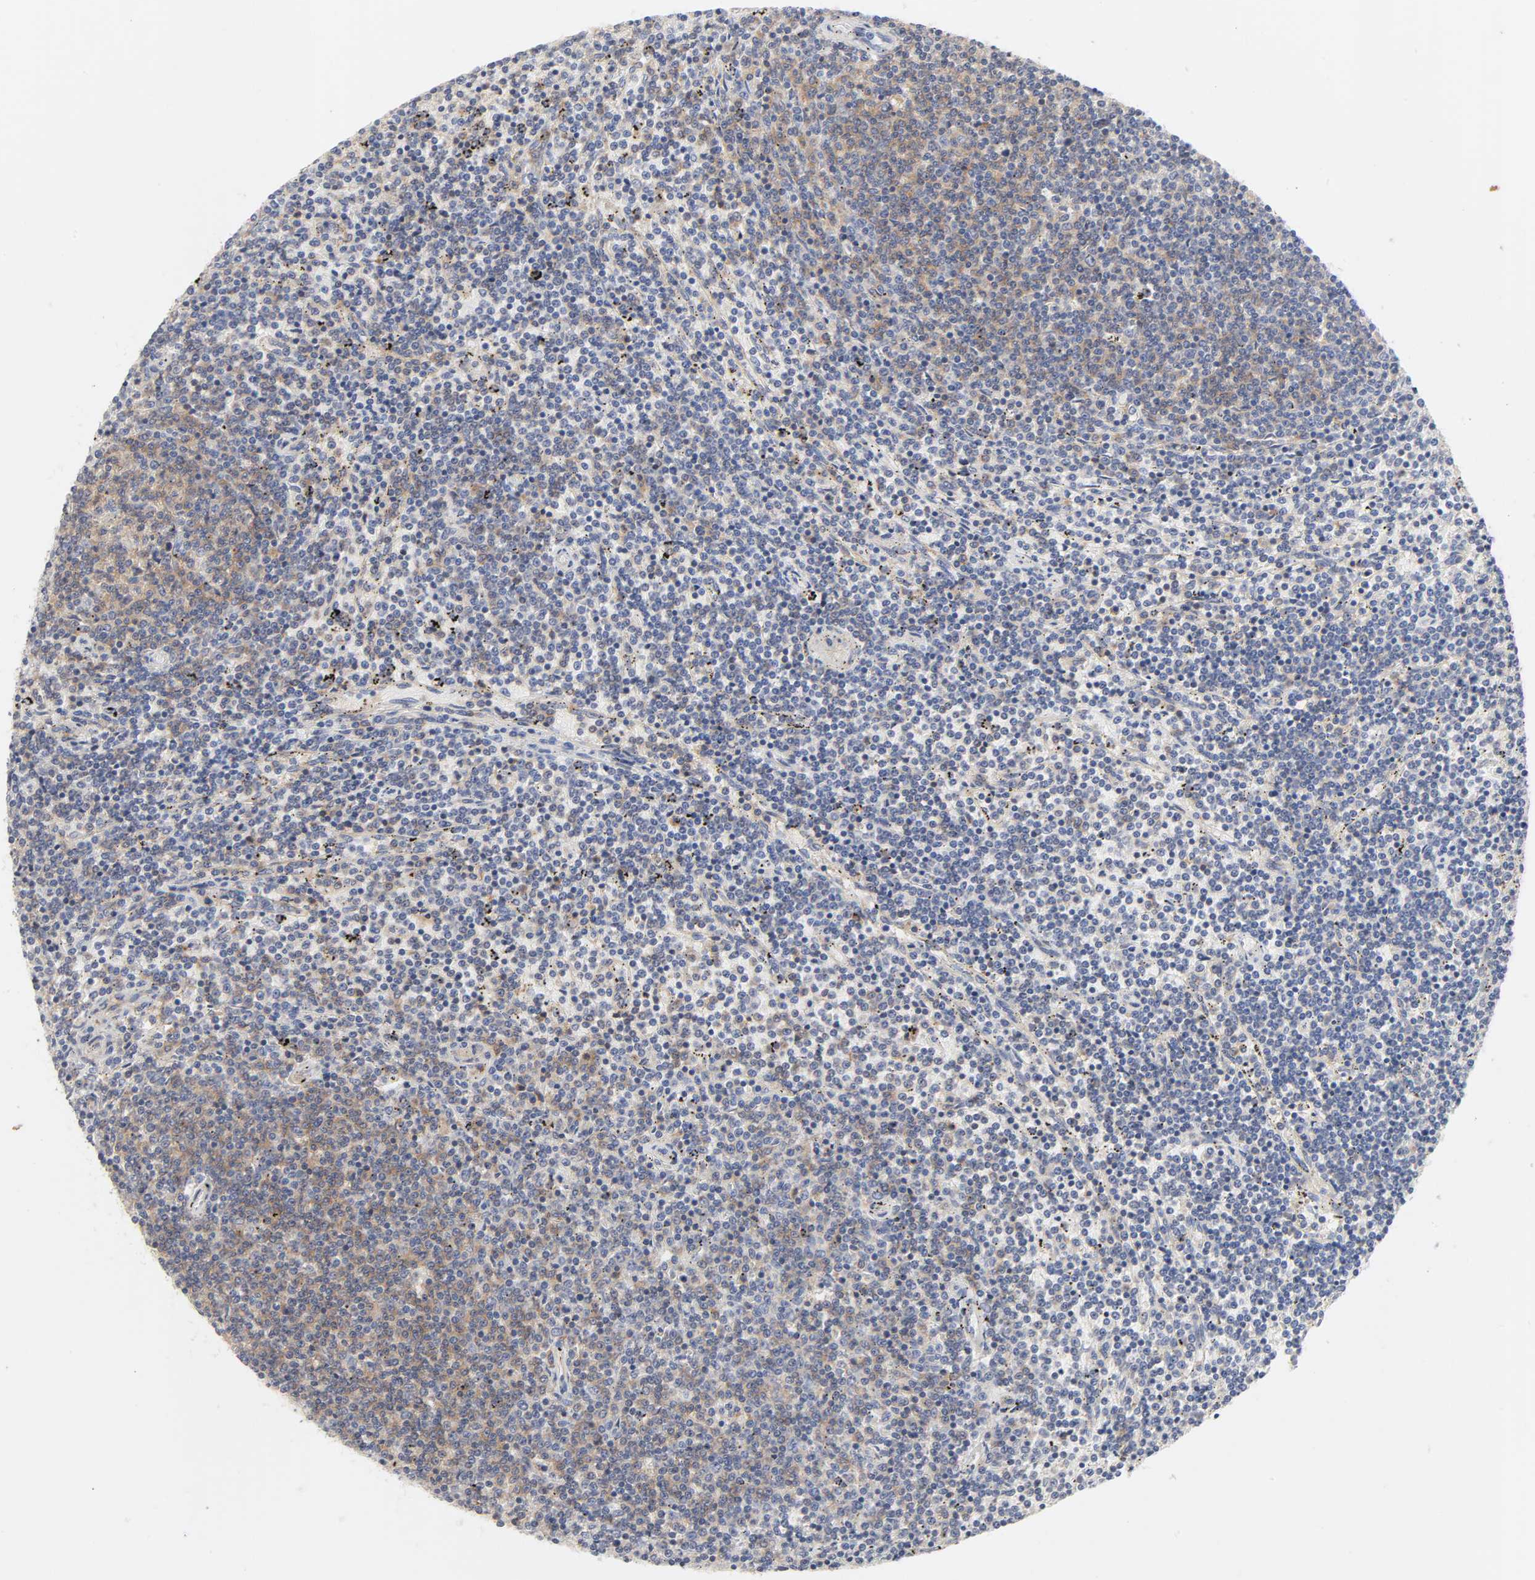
{"staining": {"intensity": "weak", "quantity": "25%-75%", "location": "cytoplasmic/membranous"}, "tissue": "lymphoma", "cell_type": "Tumor cells", "image_type": "cancer", "snomed": [{"axis": "morphology", "description": "Malignant lymphoma, non-Hodgkin's type, Low grade"}, {"axis": "topography", "description": "Spleen"}], "caption": "Immunohistochemistry (IHC) staining of lymphoma, which reveals low levels of weak cytoplasmic/membranous expression in about 25%-75% of tumor cells indicating weak cytoplasmic/membranous protein staining. The staining was performed using DAB (3,3'-diaminobenzidine) (brown) for protein detection and nuclei were counterstained in hematoxylin (blue).", "gene": "ROCK1", "patient": {"sex": "female", "age": 50}}